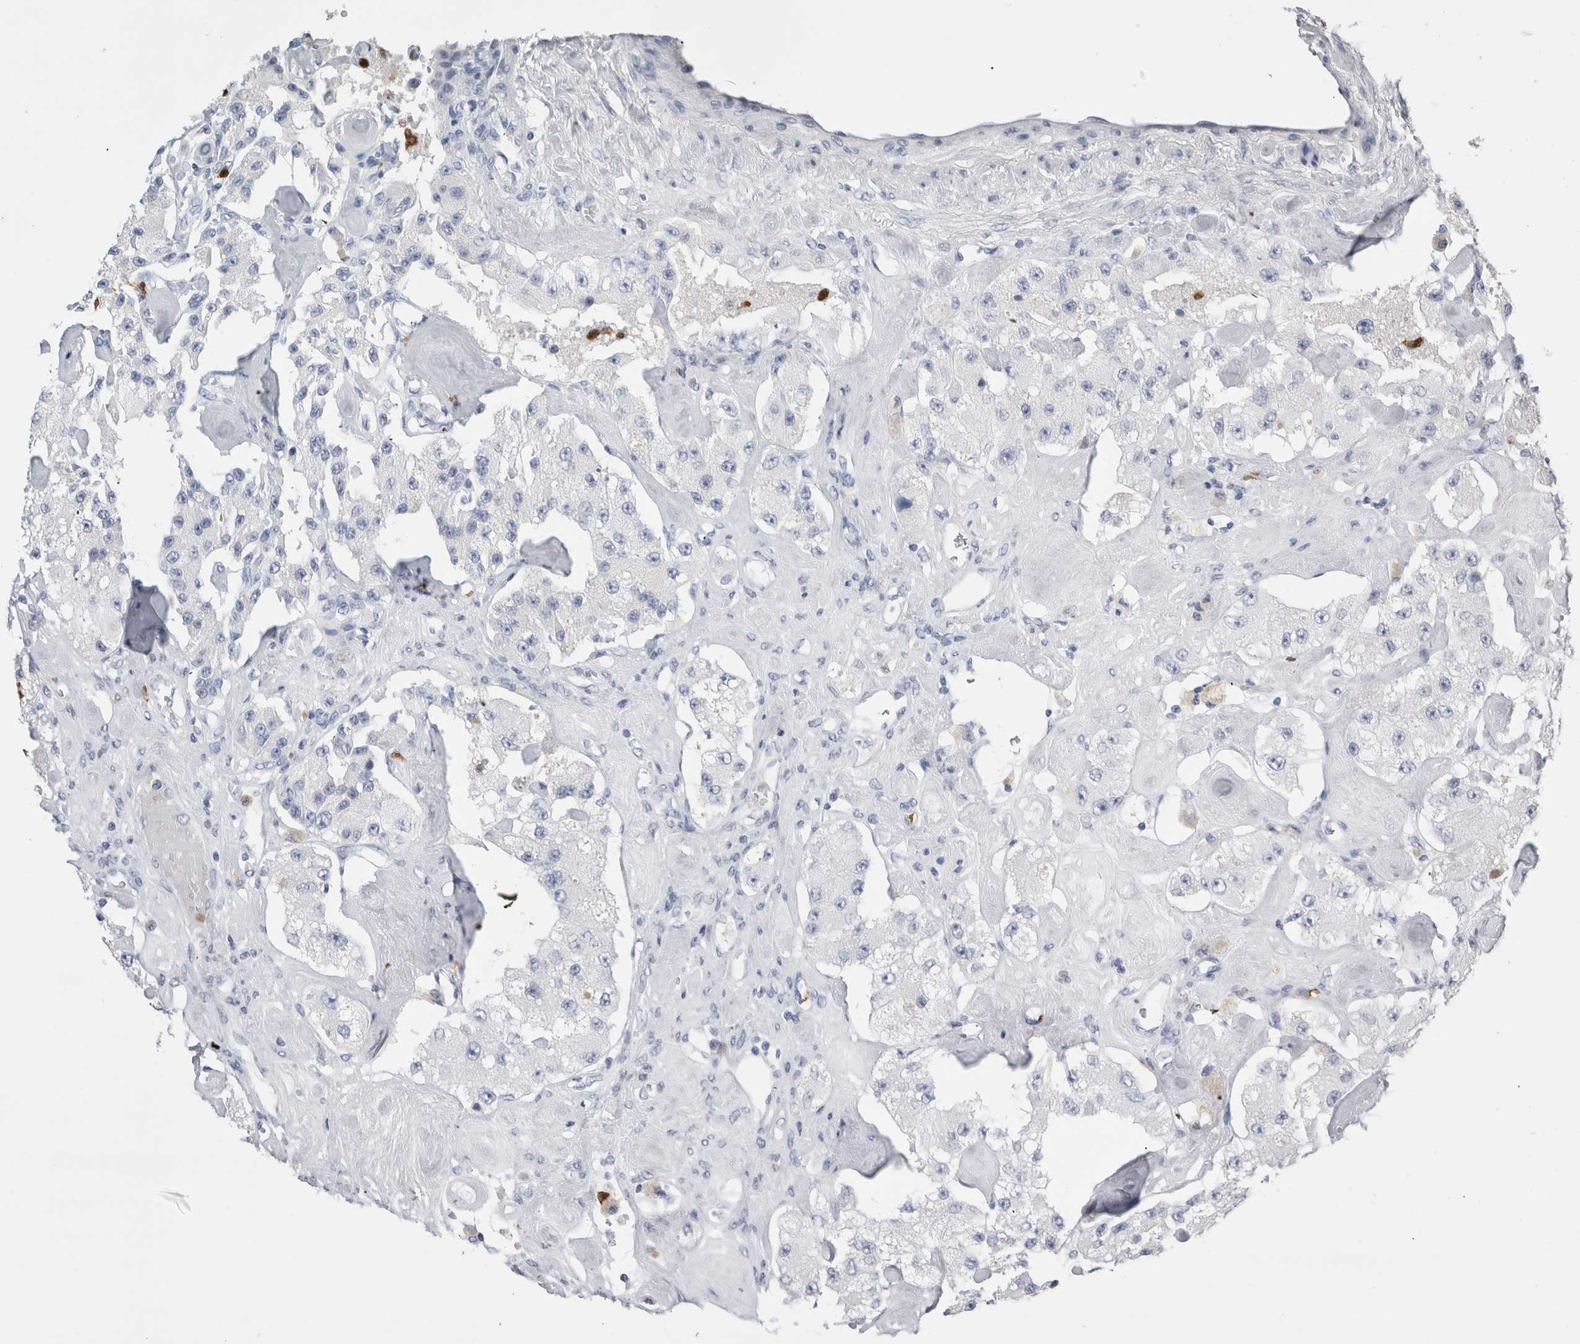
{"staining": {"intensity": "negative", "quantity": "none", "location": "none"}, "tissue": "carcinoid", "cell_type": "Tumor cells", "image_type": "cancer", "snomed": [{"axis": "morphology", "description": "Carcinoid, malignant, NOS"}, {"axis": "topography", "description": "Pancreas"}], "caption": "Tumor cells show no significant protein staining in carcinoid.", "gene": "S100A12", "patient": {"sex": "male", "age": 41}}